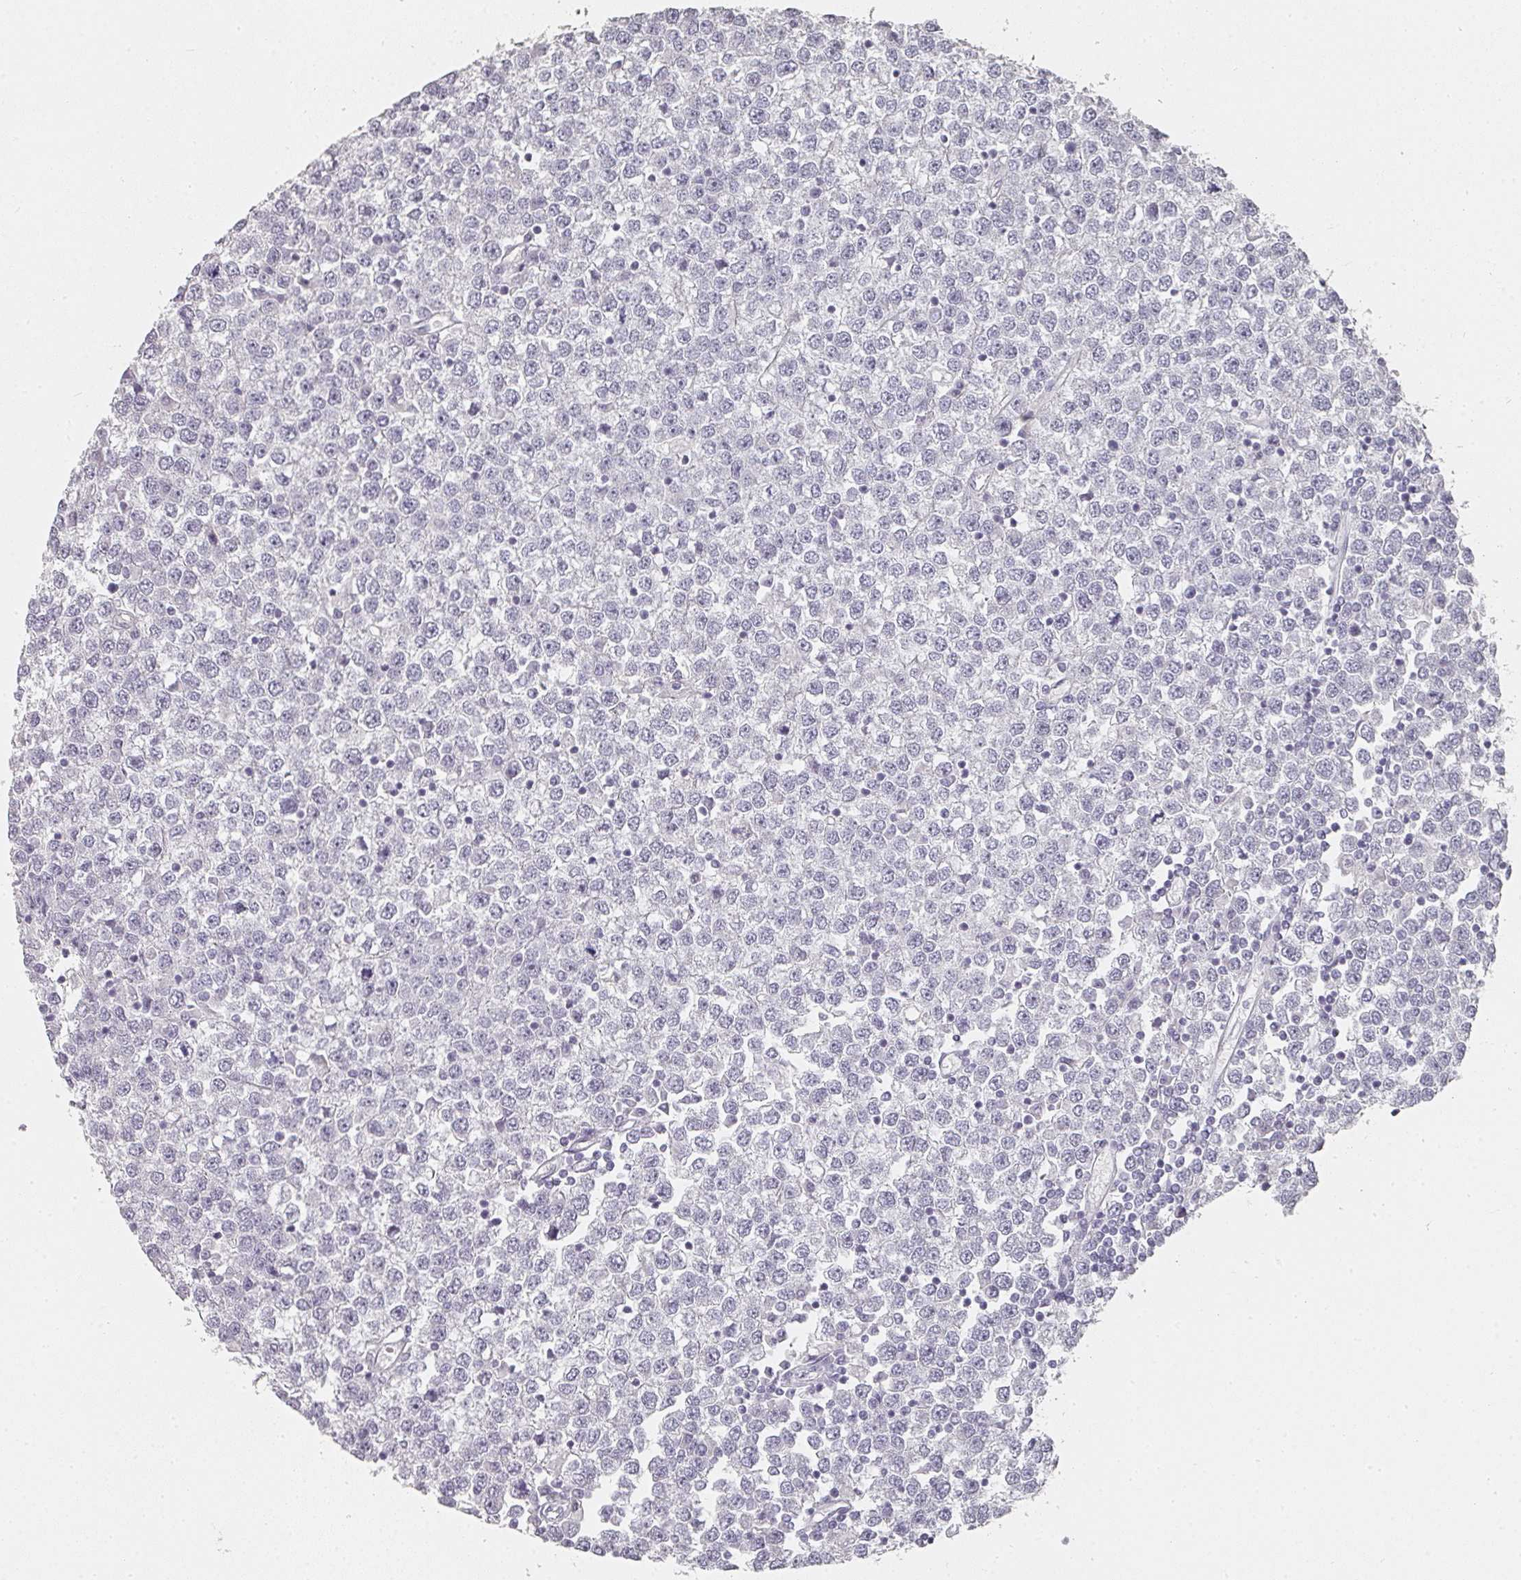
{"staining": {"intensity": "negative", "quantity": "none", "location": "none"}, "tissue": "testis cancer", "cell_type": "Tumor cells", "image_type": "cancer", "snomed": [{"axis": "morphology", "description": "Seminoma, NOS"}, {"axis": "topography", "description": "Testis"}], "caption": "Protein analysis of seminoma (testis) exhibits no significant staining in tumor cells.", "gene": "SHISA2", "patient": {"sex": "male", "age": 65}}